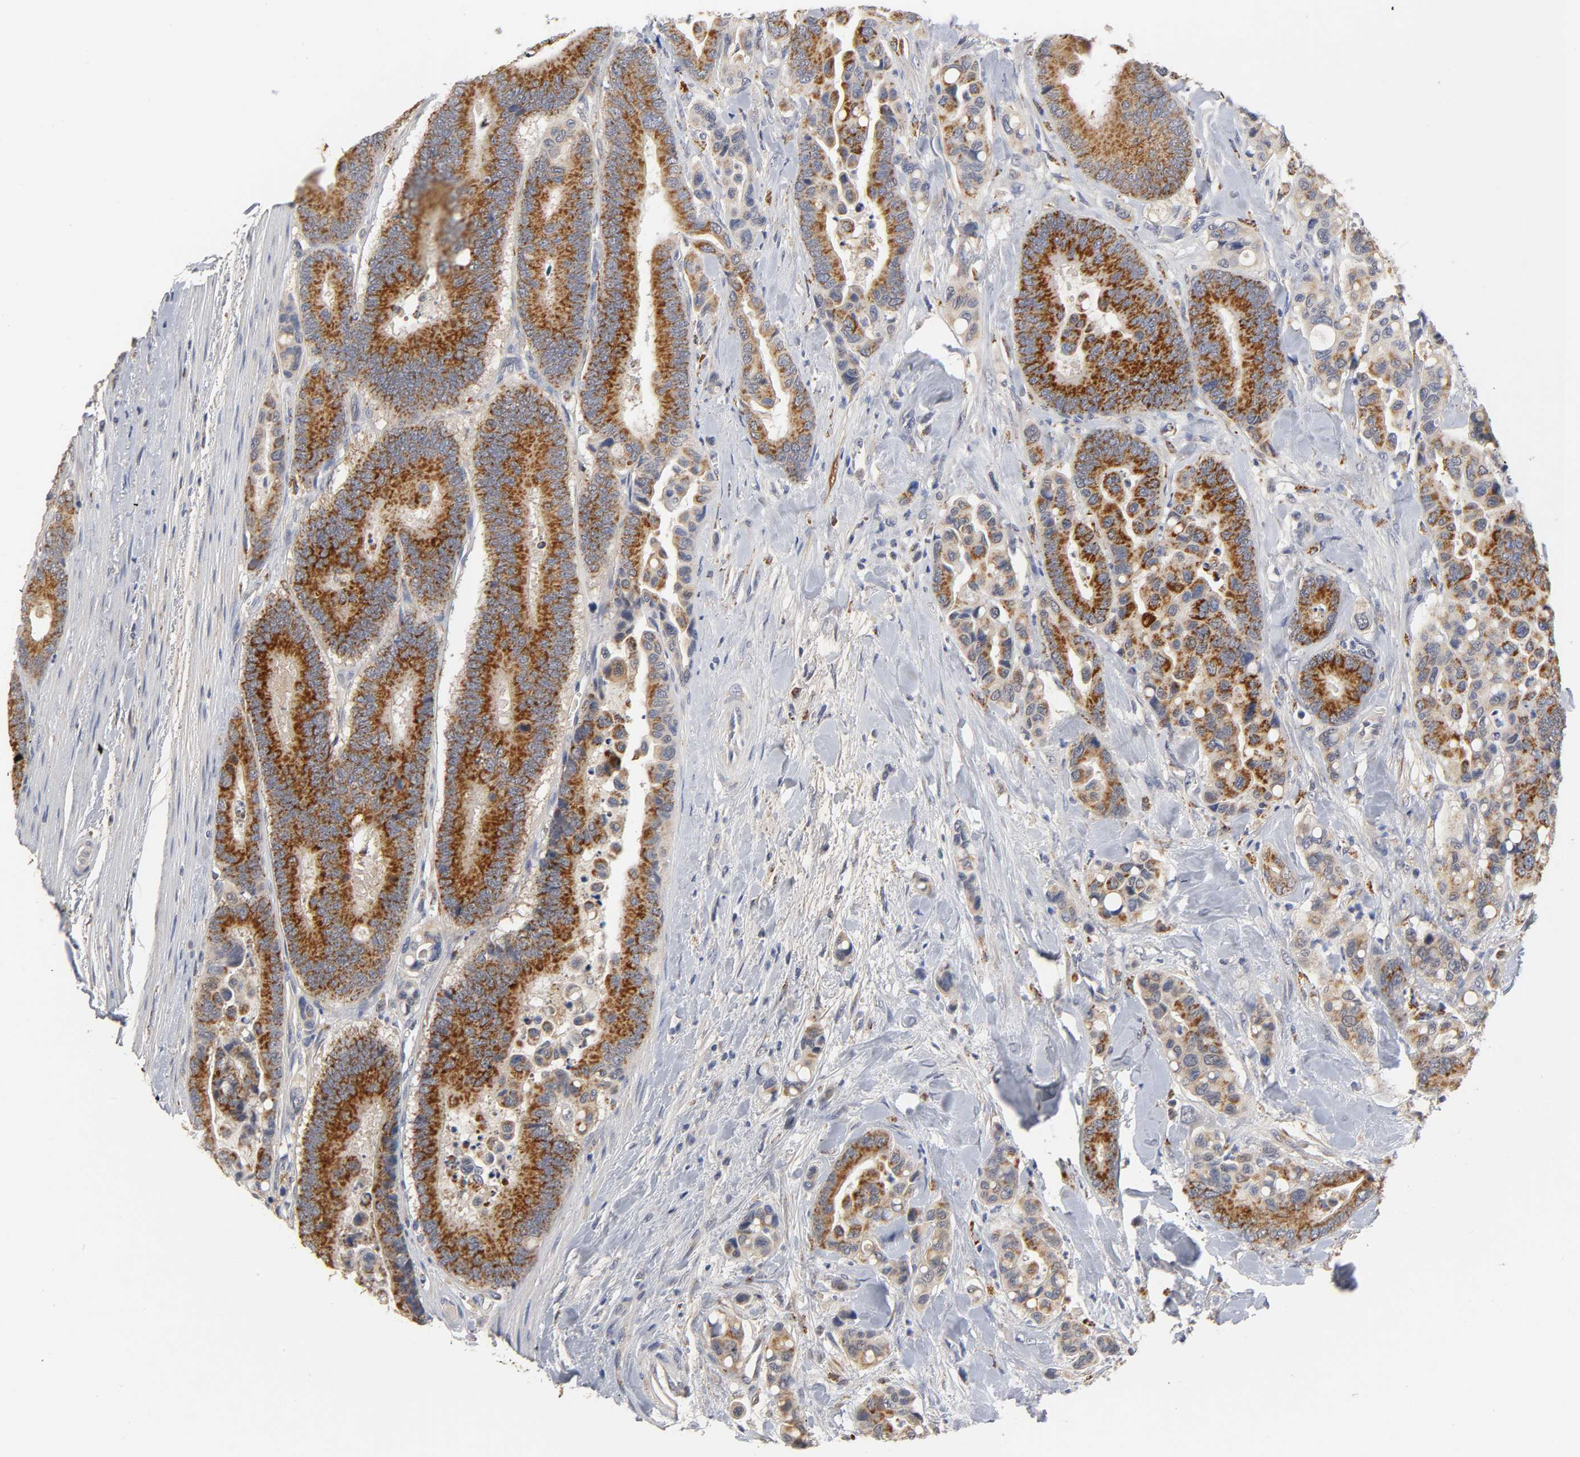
{"staining": {"intensity": "strong", "quantity": ">75%", "location": "cytoplasmic/membranous"}, "tissue": "colorectal cancer", "cell_type": "Tumor cells", "image_type": "cancer", "snomed": [{"axis": "morphology", "description": "Normal tissue, NOS"}, {"axis": "morphology", "description": "Adenocarcinoma, NOS"}, {"axis": "topography", "description": "Colon"}], "caption": "Human adenocarcinoma (colorectal) stained for a protein (brown) exhibits strong cytoplasmic/membranous positive staining in about >75% of tumor cells.", "gene": "ISG15", "patient": {"sex": "male", "age": 82}}